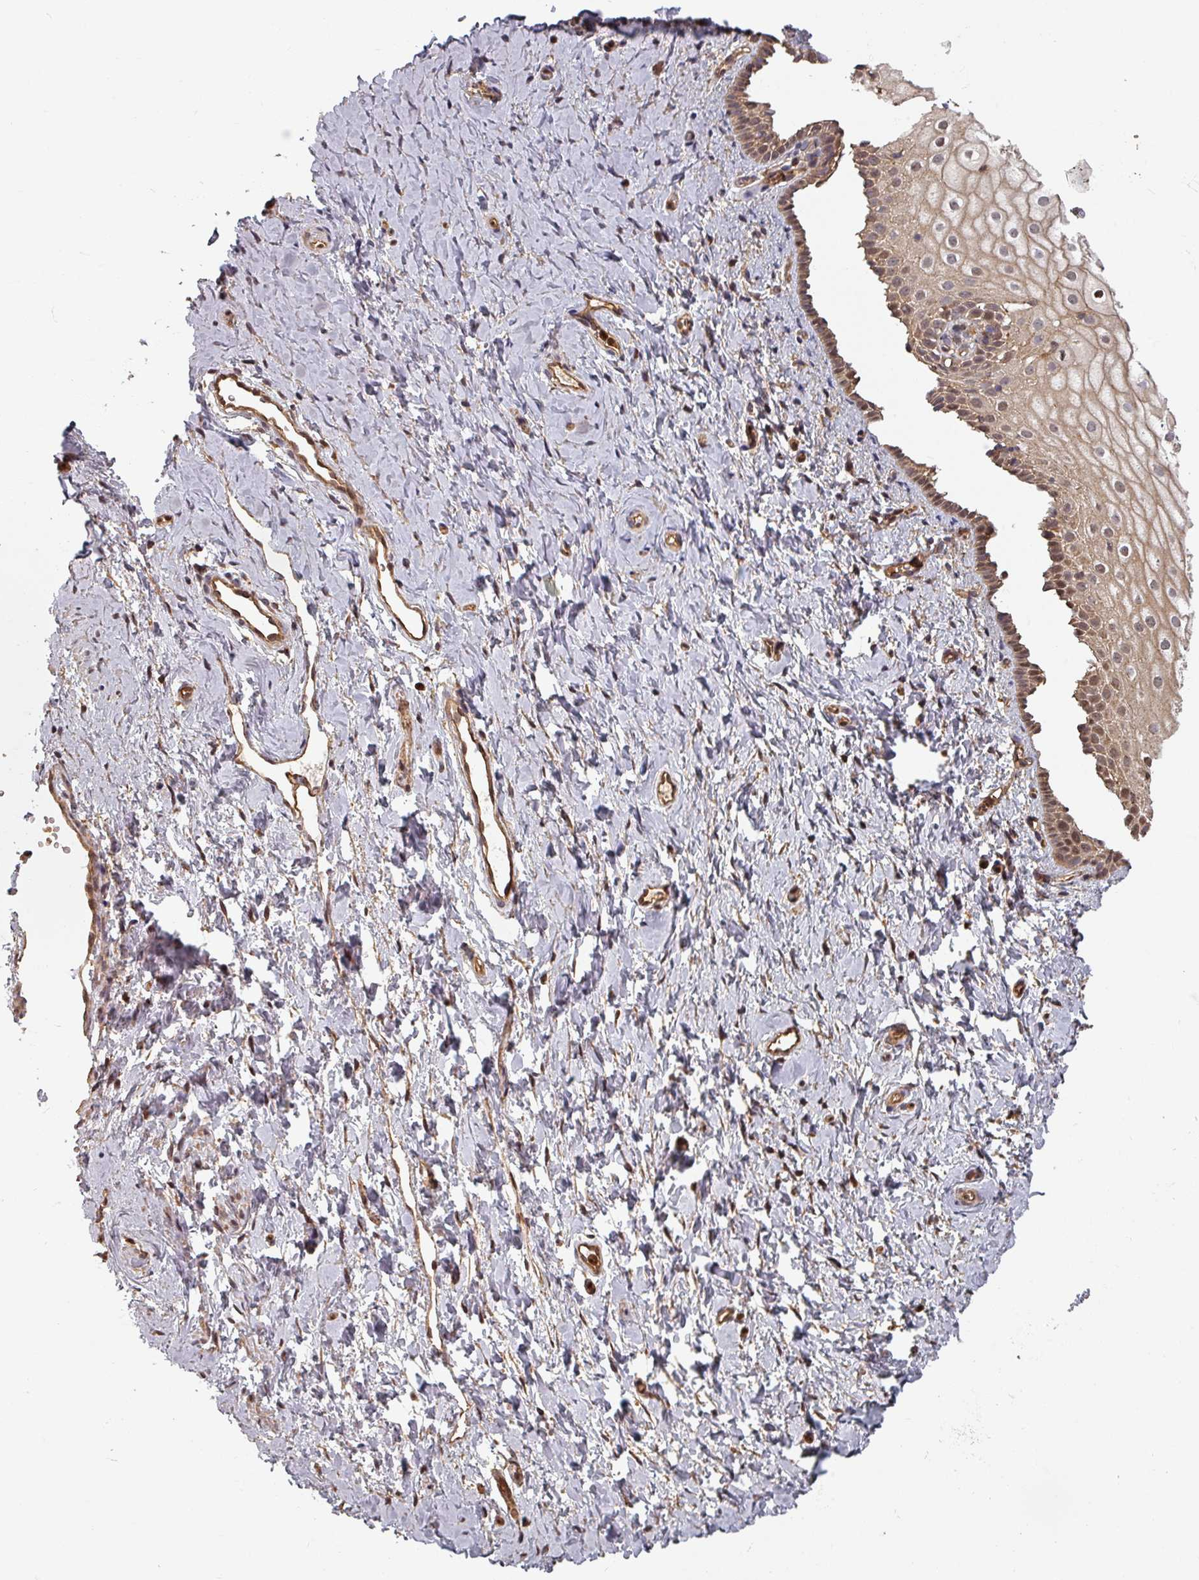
{"staining": {"intensity": "weak", "quantity": ">75%", "location": "cytoplasmic/membranous"}, "tissue": "vagina", "cell_type": "Squamous epithelial cells", "image_type": "normal", "snomed": [{"axis": "morphology", "description": "Normal tissue, NOS"}, {"axis": "topography", "description": "Vagina"}], "caption": "Weak cytoplasmic/membranous staining for a protein is identified in about >75% of squamous epithelial cells of normal vagina using immunohistochemistry.", "gene": "EID1", "patient": {"sex": "female", "age": 56}}